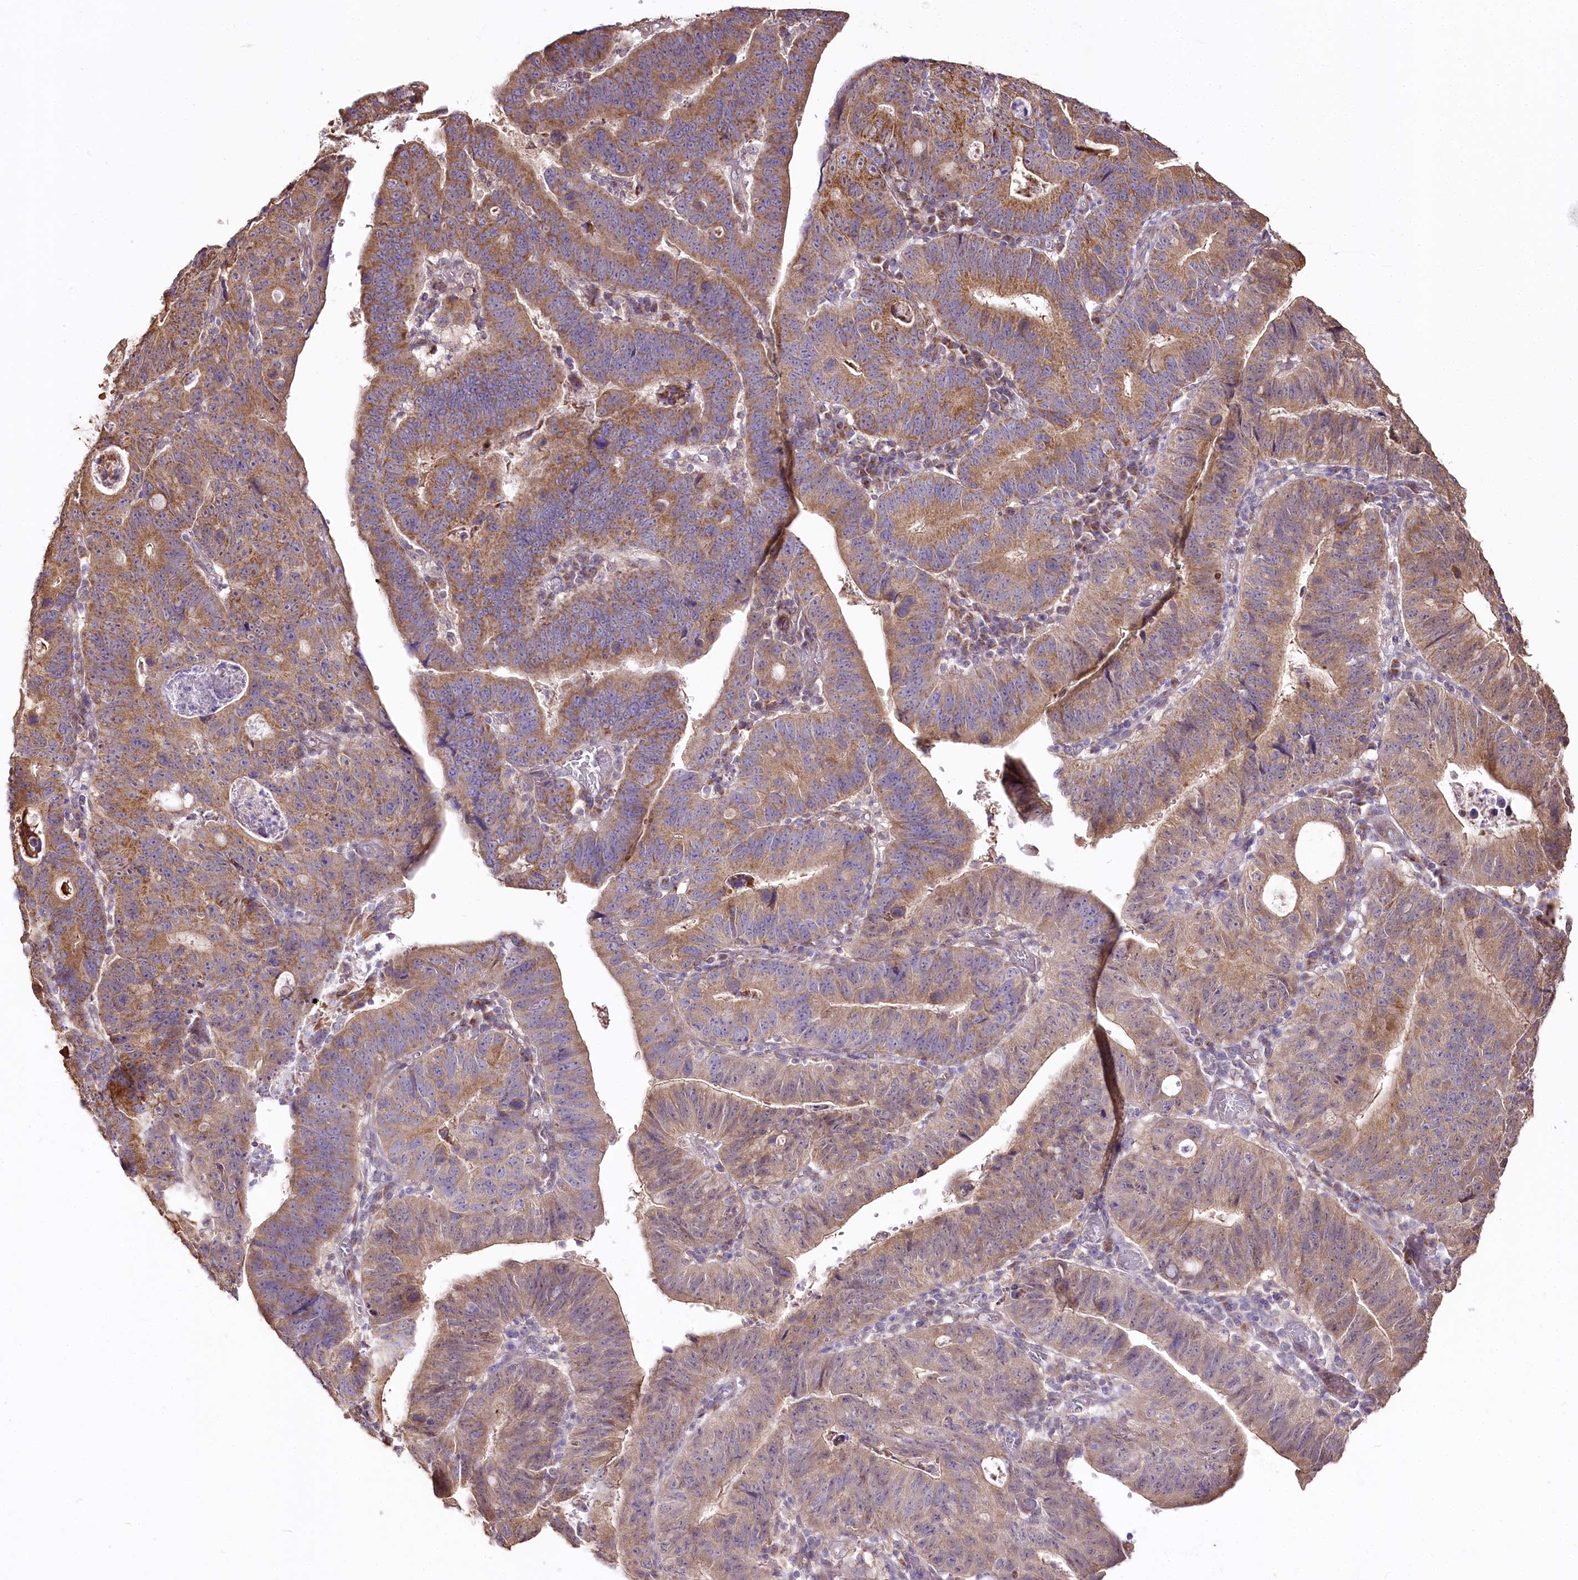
{"staining": {"intensity": "moderate", "quantity": ">75%", "location": "cytoplasmic/membranous"}, "tissue": "stomach cancer", "cell_type": "Tumor cells", "image_type": "cancer", "snomed": [{"axis": "morphology", "description": "Adenocarcinoma, NOS"}, {"axis": "topography", "description": "Stomach"}], "caption": "There is medium levels of moderate cytoplasmic/membranous staining in tumor cells of stomach cancer, as demonstrated by immunohistochemical staining (brown color).", "gene": "ZNF226", "patient": {"sex": "male", "age": 59}}